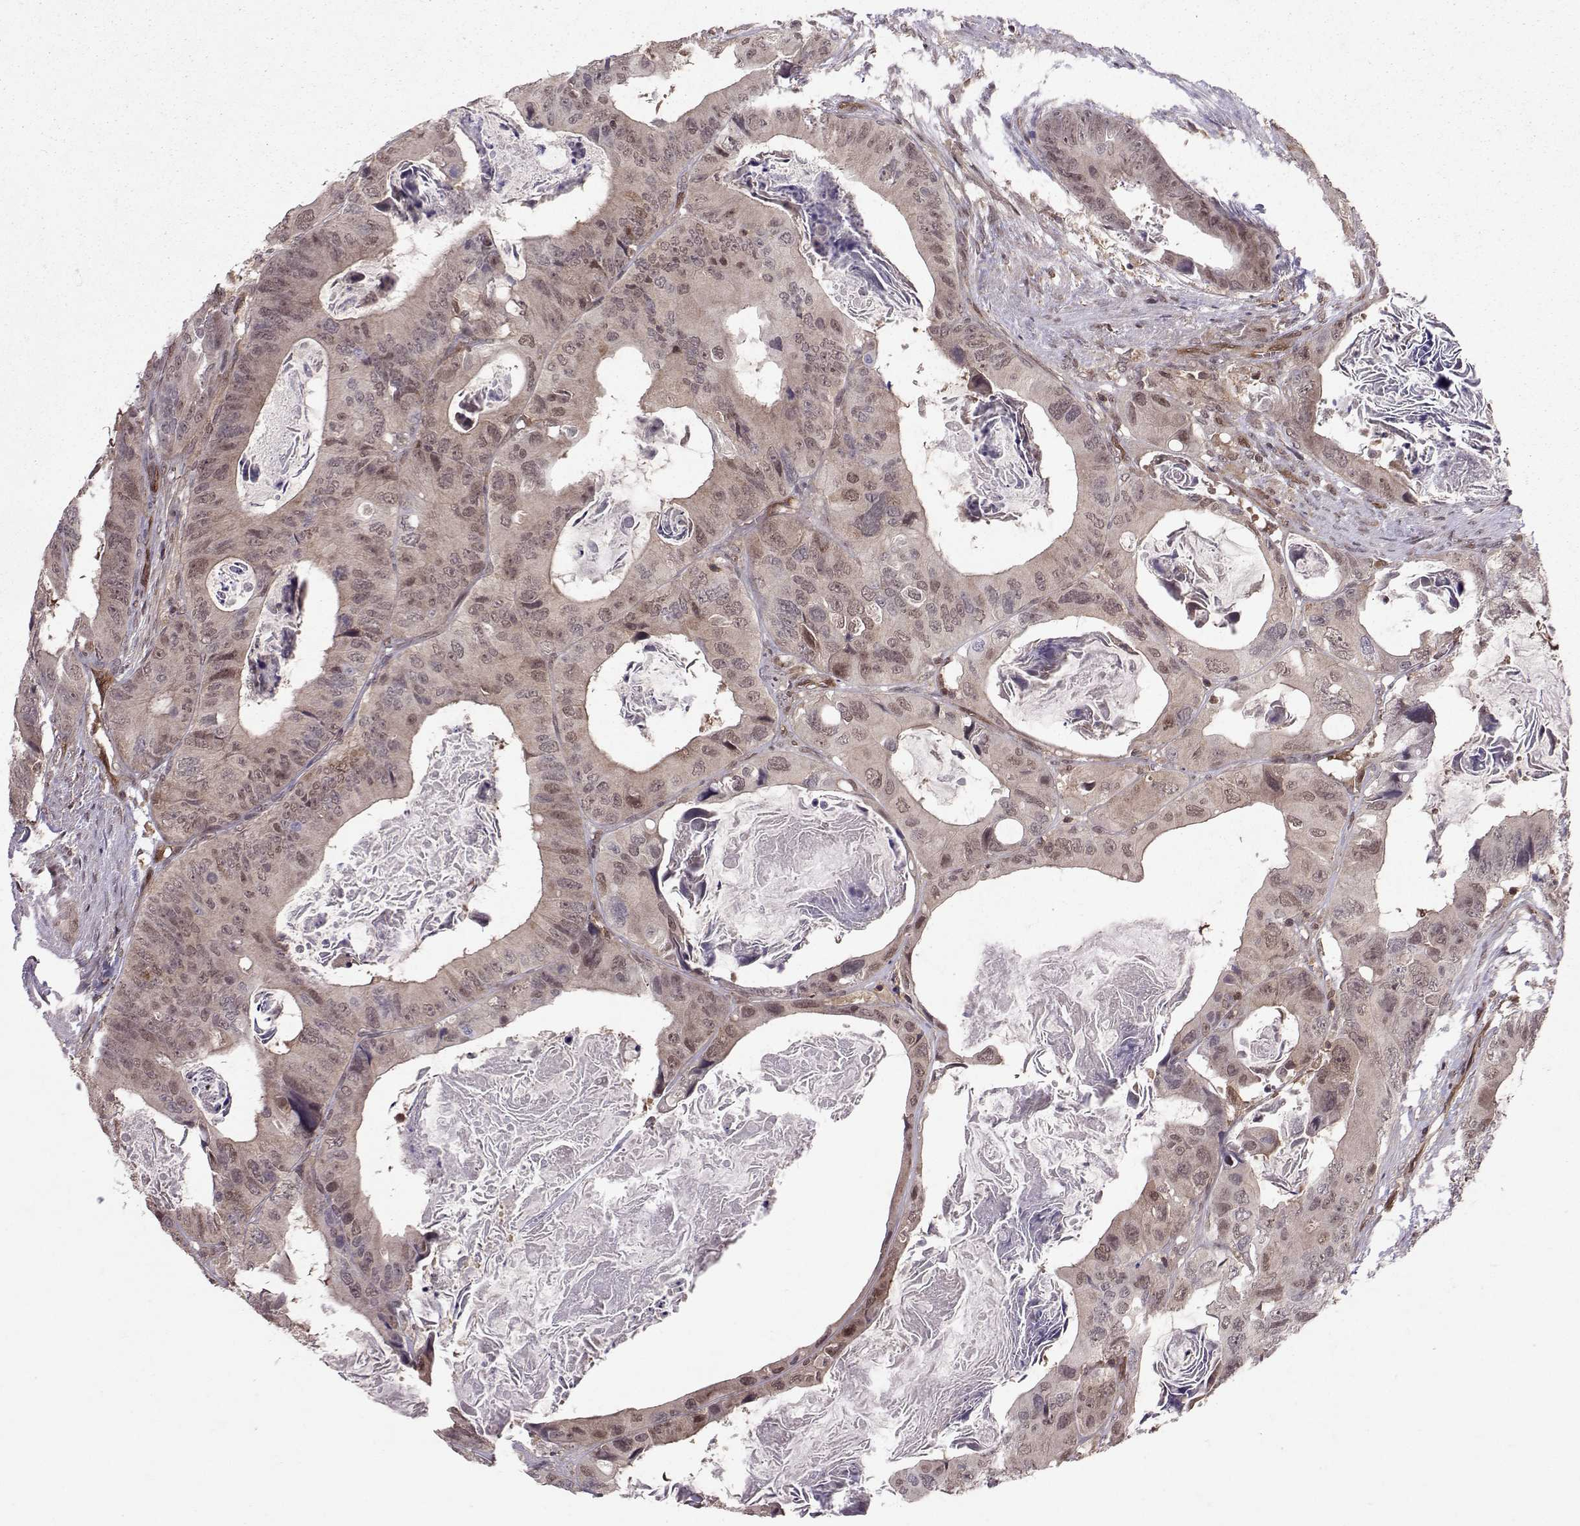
{"staining": {"intensity": "weak", "quantity": "<25%", "location": "cytoplasmic/membranous"}, "tissue": "colorectal cancer", "cell_type": "Tumor cells", "image_type": "cancer", "snomed": [{"axis": "morphology", "description": "Adenocarcinoma, NOS"}, {"axis": "topography", "description": "Rectum"}], "caption": "High magnification brightfield microscopy of adenocarcinoma (colorectal) stained with DAB (brown) and counterstained with hematoxylin (blue): tumor cells show no significant expression.", "gene": "PPP2R2A", "patient": {"sex": "male", "age": 64}}